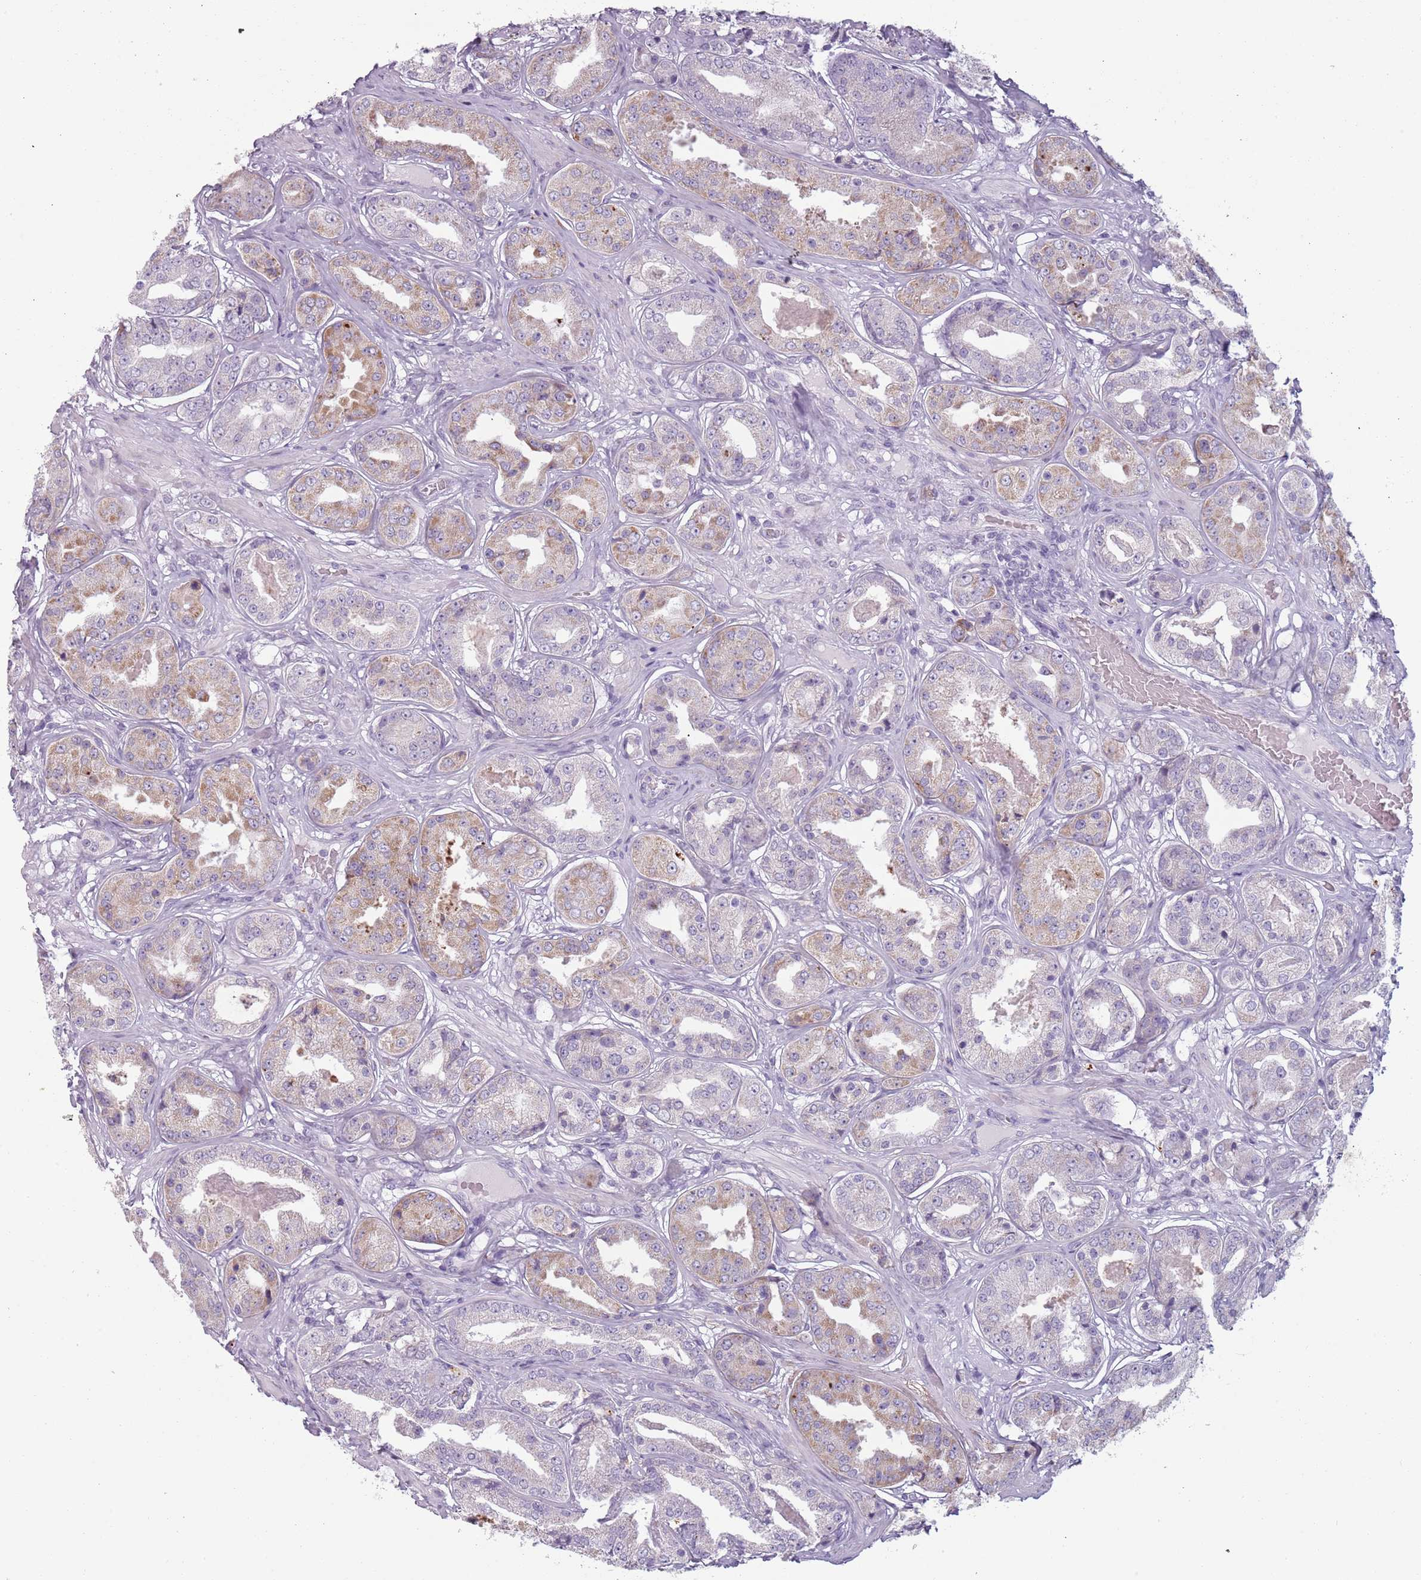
{"staining": {"intensity": "weak", "quantity": "25%-75%", "location": "cytoplasmic/membranous"}, "tissue": "prostate cancer", "cell_type": "Tumor cells", "image_type": "cancer", "snomed": [{"axis": "morphology", "description": "Adenocarcinoma, High grade"}, {"axis": "topography", "description": "Prostate"}], "caption": "High-grade adenocarcinoma (prostate) stained with a protein marker displays weak staining in tumor cells.", "gene": "MEGF8", "patient": {"sex": "male", "age": 63}}